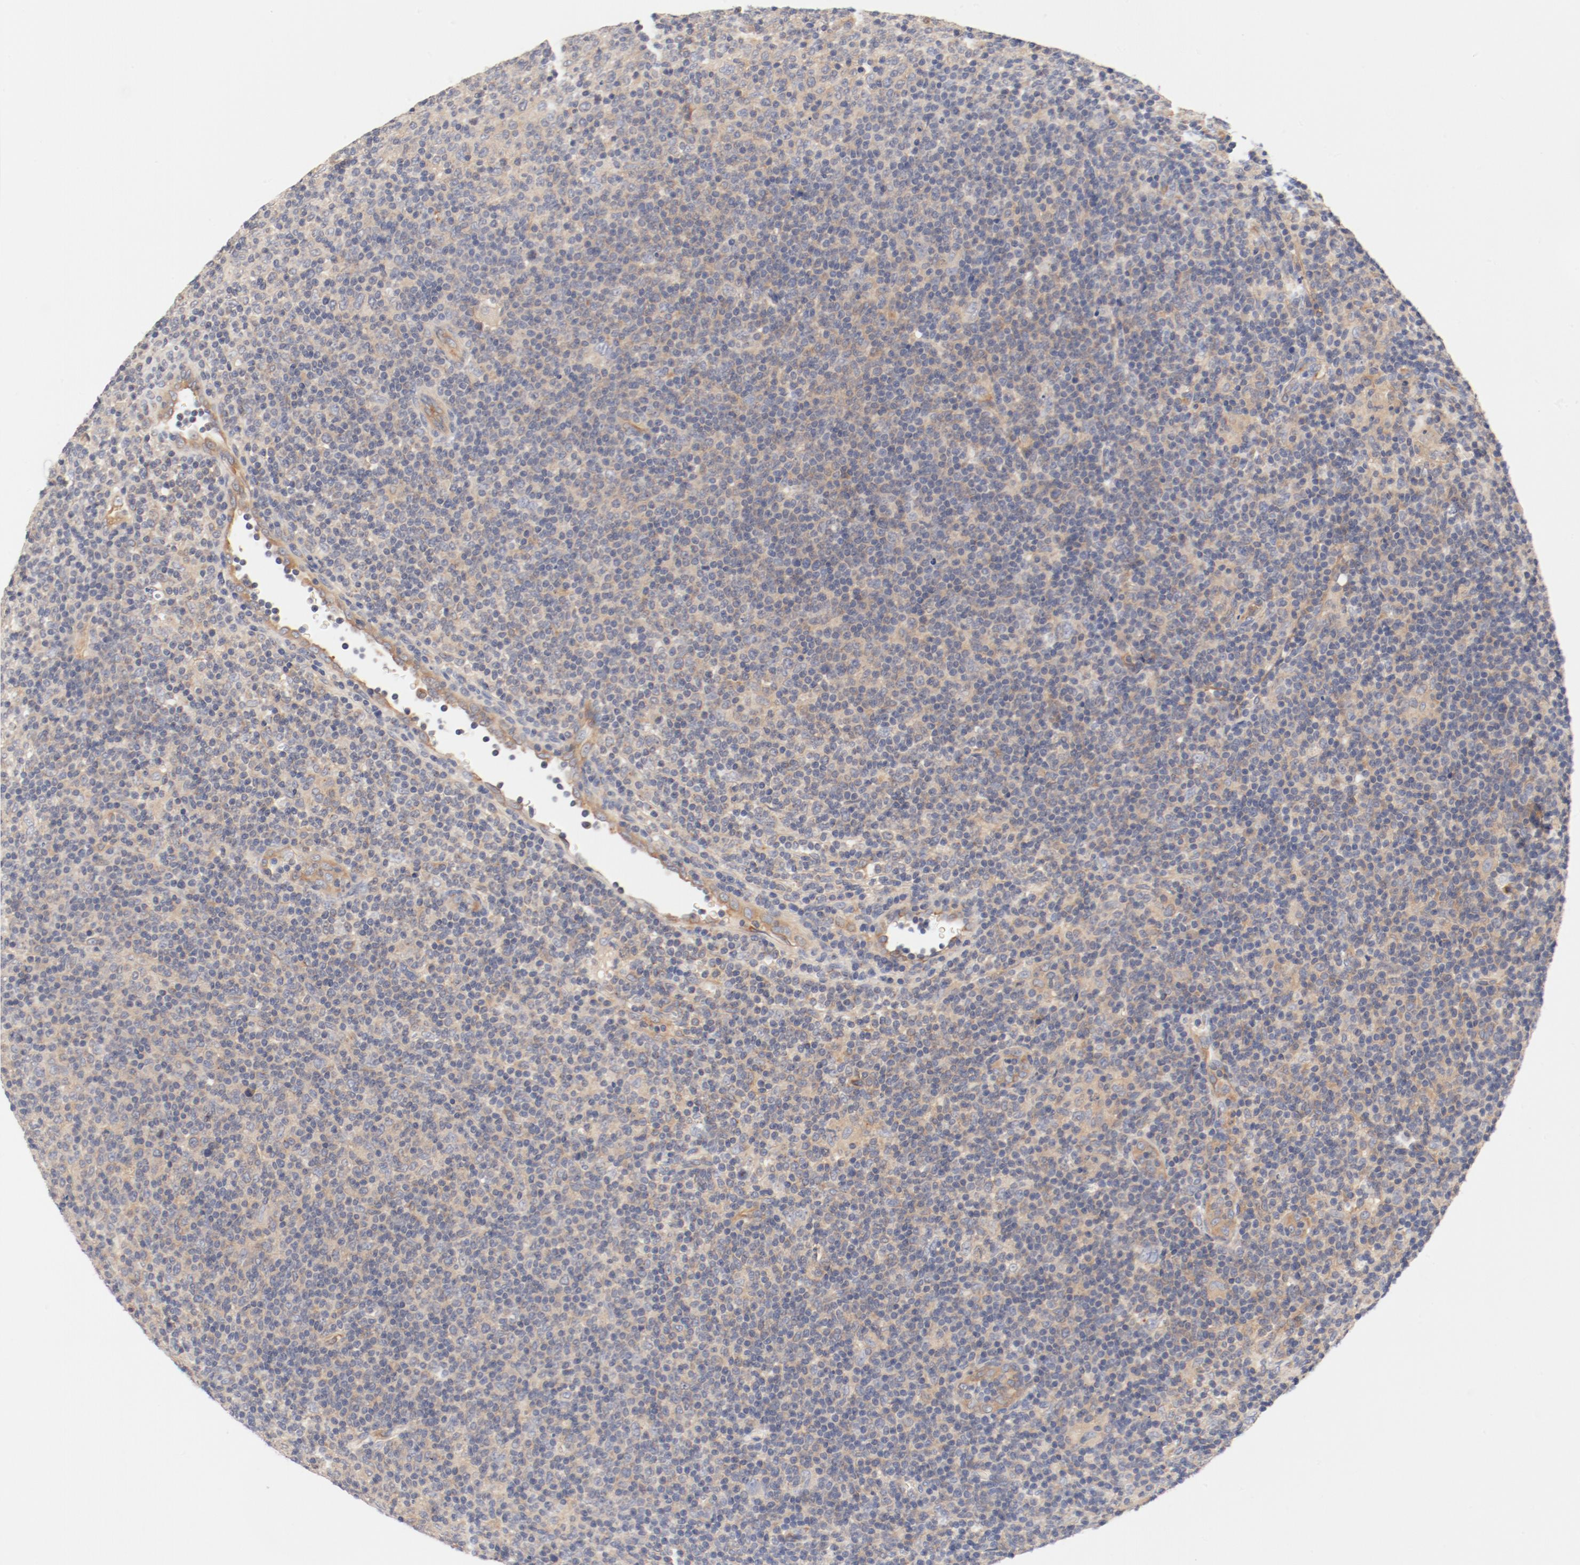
{"staining": {"intensity": "weak", "quantity": "25%-75%", "location": "cytoplasmic/membranous"}, "tissue": "lymphoma", "cell_type": "Tumor cells", "image_type": "cancer", "snomed": [{"axis": "morphology", "description": "Malignant lymphoma, non-Hodgkin's type, Low grade"}, {"axis": "topography", "description": "Lymph node"}], "caption": "Lymphoma stained with a brown dye demonstrates weak cytoplasmic/membranous positive positivity in approximately 25%-75% of tumor cells.", "gene": "DYNC1H1", "patient": {"sex": "male", "age": 70}}